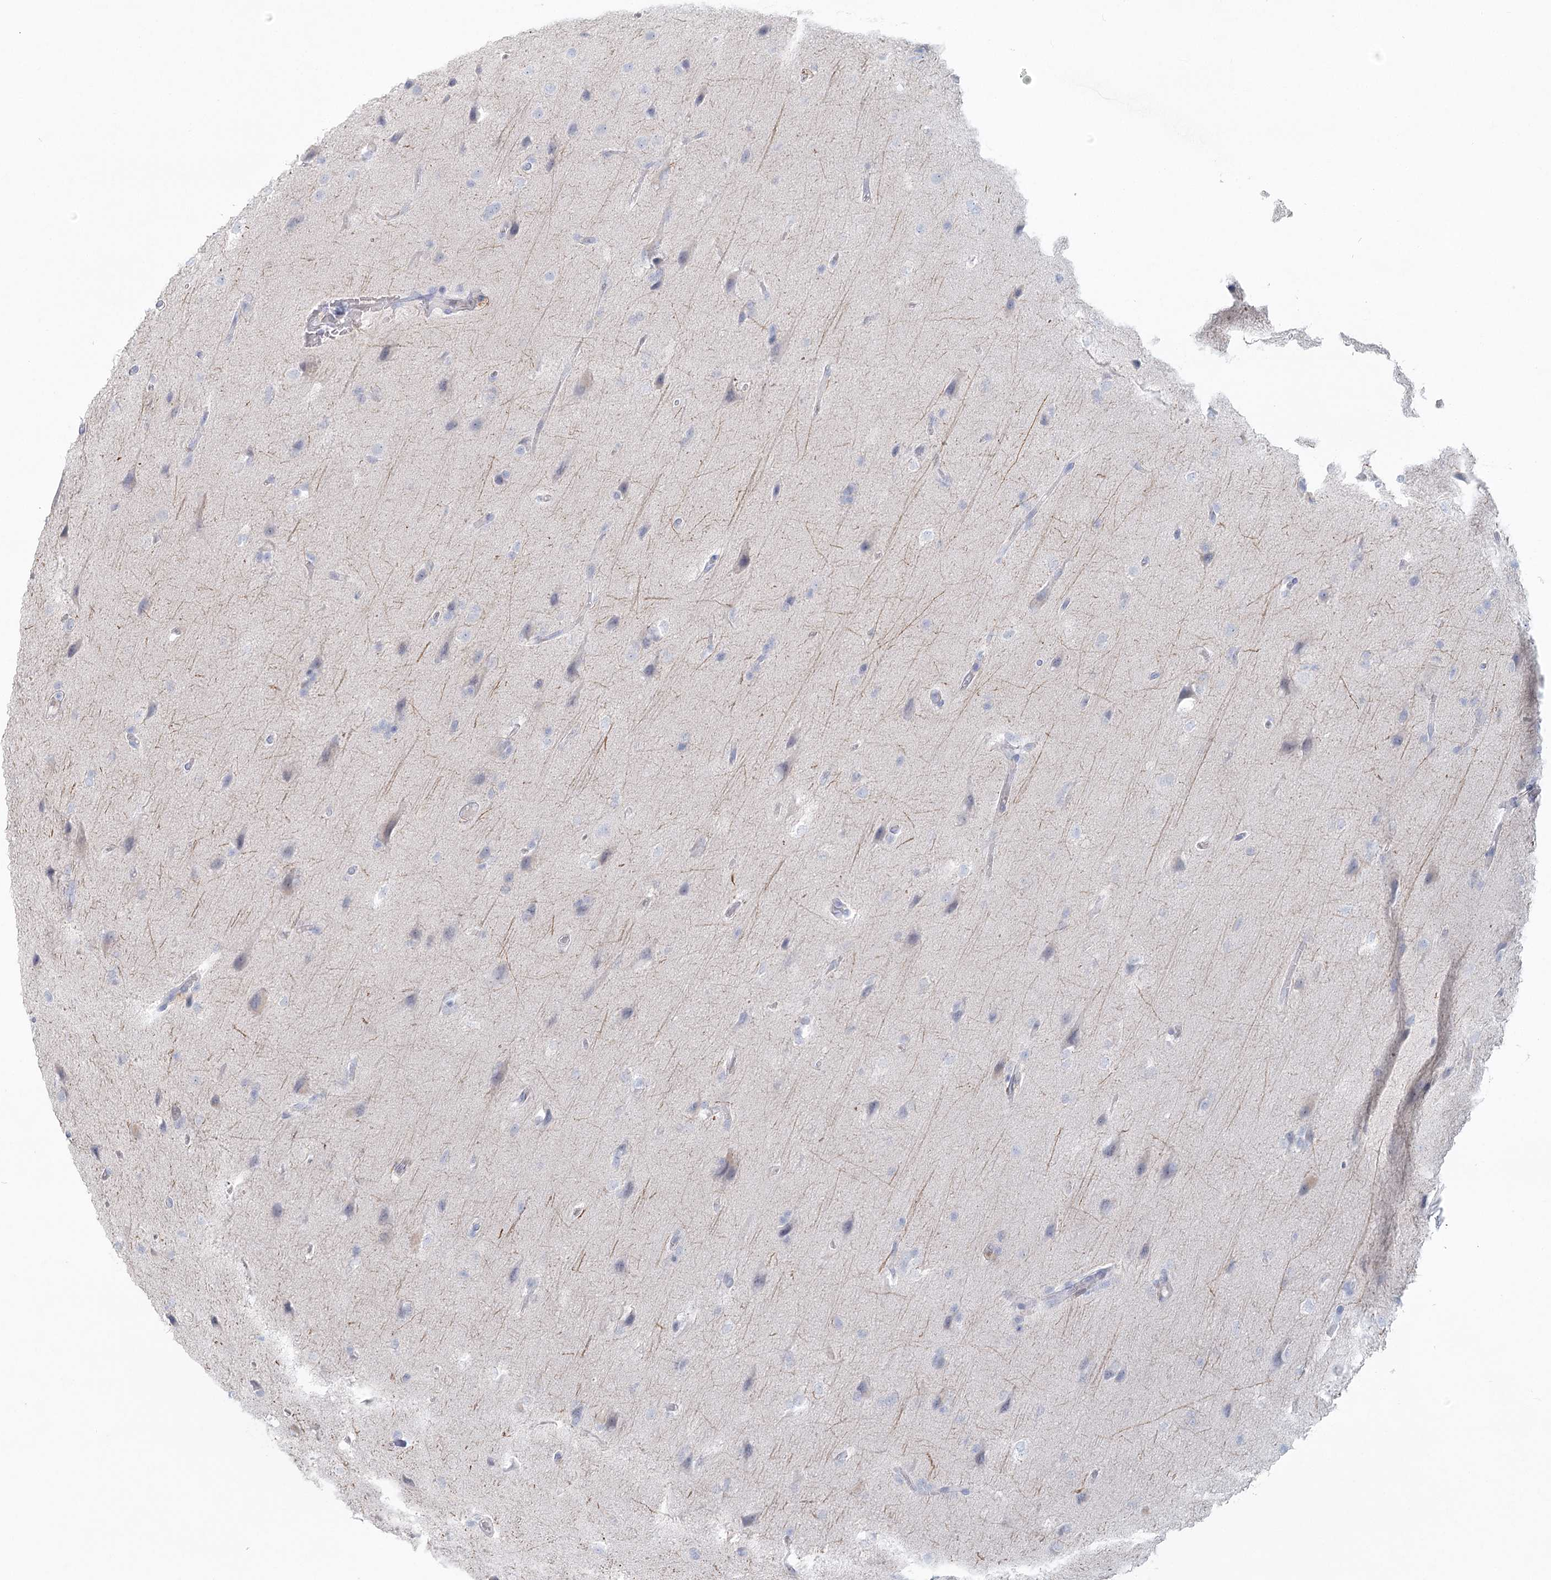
{"staining": {"intensity": "negative", "quantity": "none", "location": "none"}, "tissue": "glioma", "cell_type": "Tumor cells", "image_type": "cancer", "snomed": [{"axis": "morphology", "description": "Glioma, malignant, Low grade"}, {"axis": "topography", "description": "Brain"}], "caption": "Immunohistochemical staining of human malignant glioma (low-grade) shows no significant positivity in tumor cells.", "gene": "LRP2BP", "patient": {"sex": "female", "age": 37}}